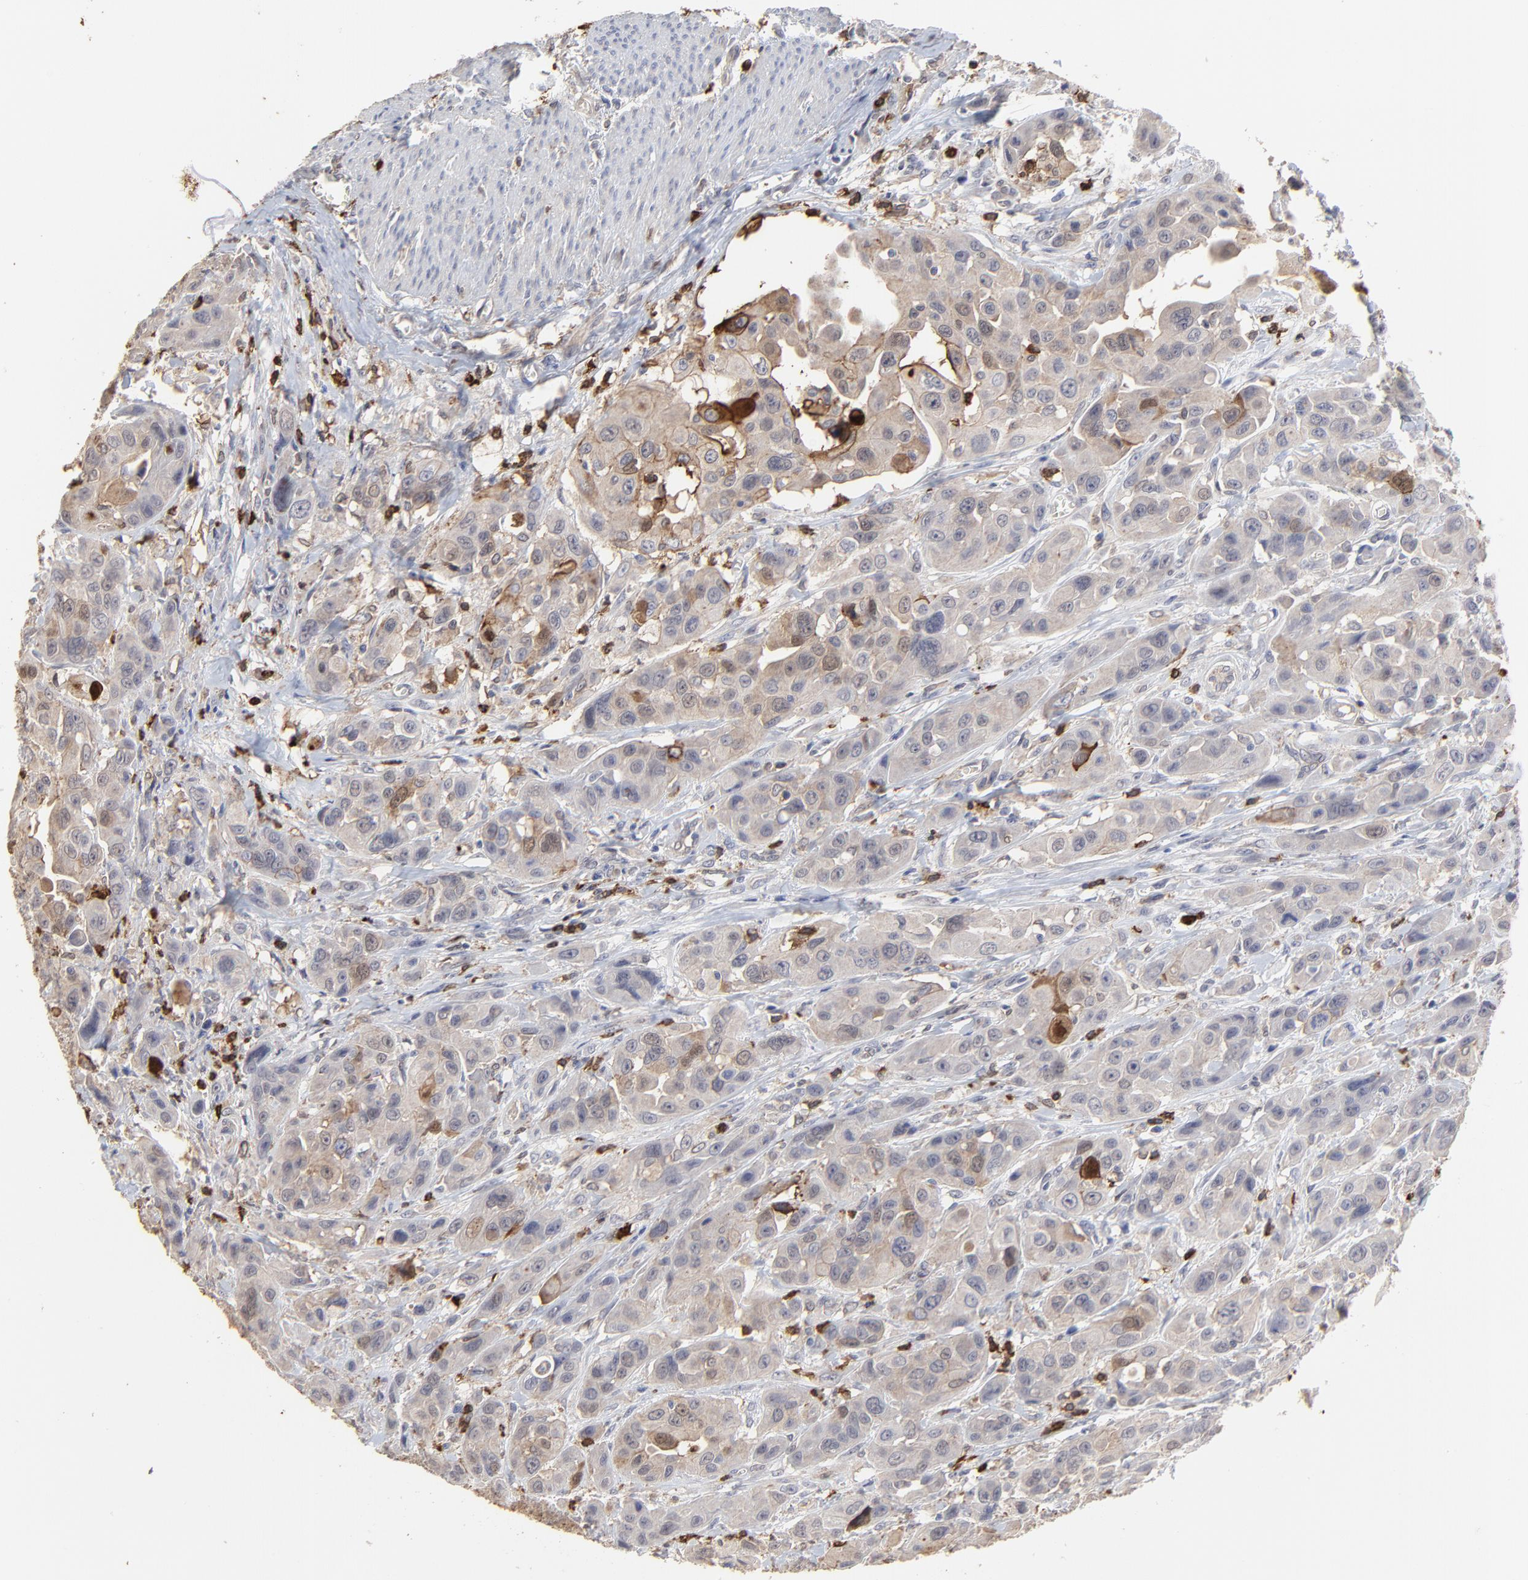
{"staining": {"intensity": "weak", "quantity": "25%-75%", "location": "cytoplasmic/membranous"}, "tissue": "urothelial cancer", "cell_type": "Tumor cells", "image_type": "cancer", "snomed": [{"axis": "morphology", "description": "Urothelial carcinoma, High grade"}, {"axis": "topography", "description": "Urinary bladder"}], "caption": "The immunohistochemical stain labels weak cytoplasmic/membranous staining in tumor cells of high-grade urothelial carcinoma tissue. (Brightfield microscopy of DAB IHC at high magnification).", "gene": "SLC6A14", "patient": {"sex": "male", "age": 73}}